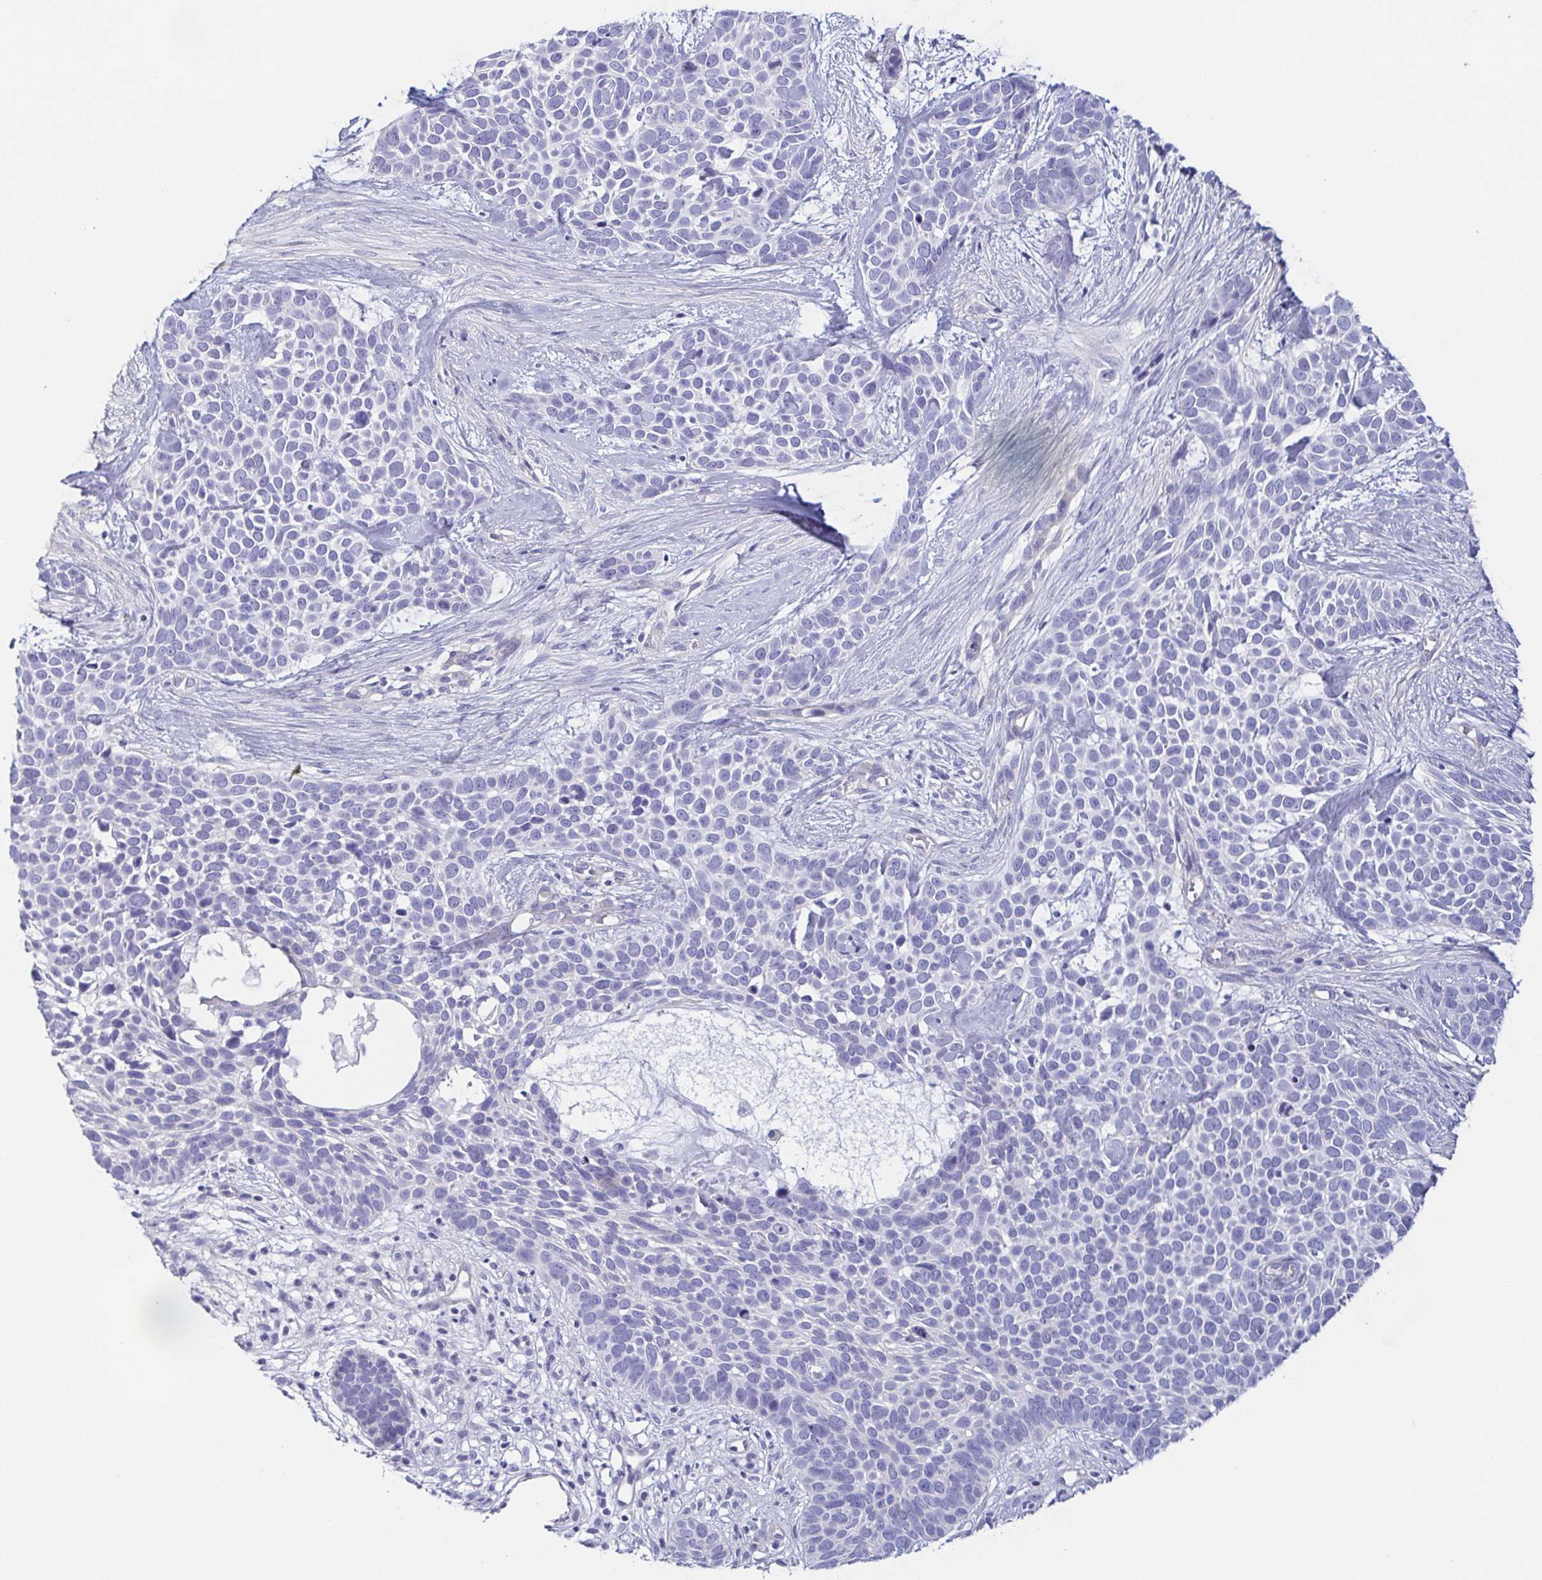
{"staining": {"intensity": "negative", "quantity": "none", "location": "none"}, "tissue": "skin cancer", "cell_type": "Tumor cells", "image_type": "cancer", "snomed": [{"axis": "morphology", "description": "Basal cell carcinoma"}, {"axis": "topography", "description": "Skin"}], "caption": "DAB immunohistochemical staining of human skin cancer shows no significant staining in tumor cells.", "gene": "PRR4", "patient": {"sex": "male", "age": 69}}